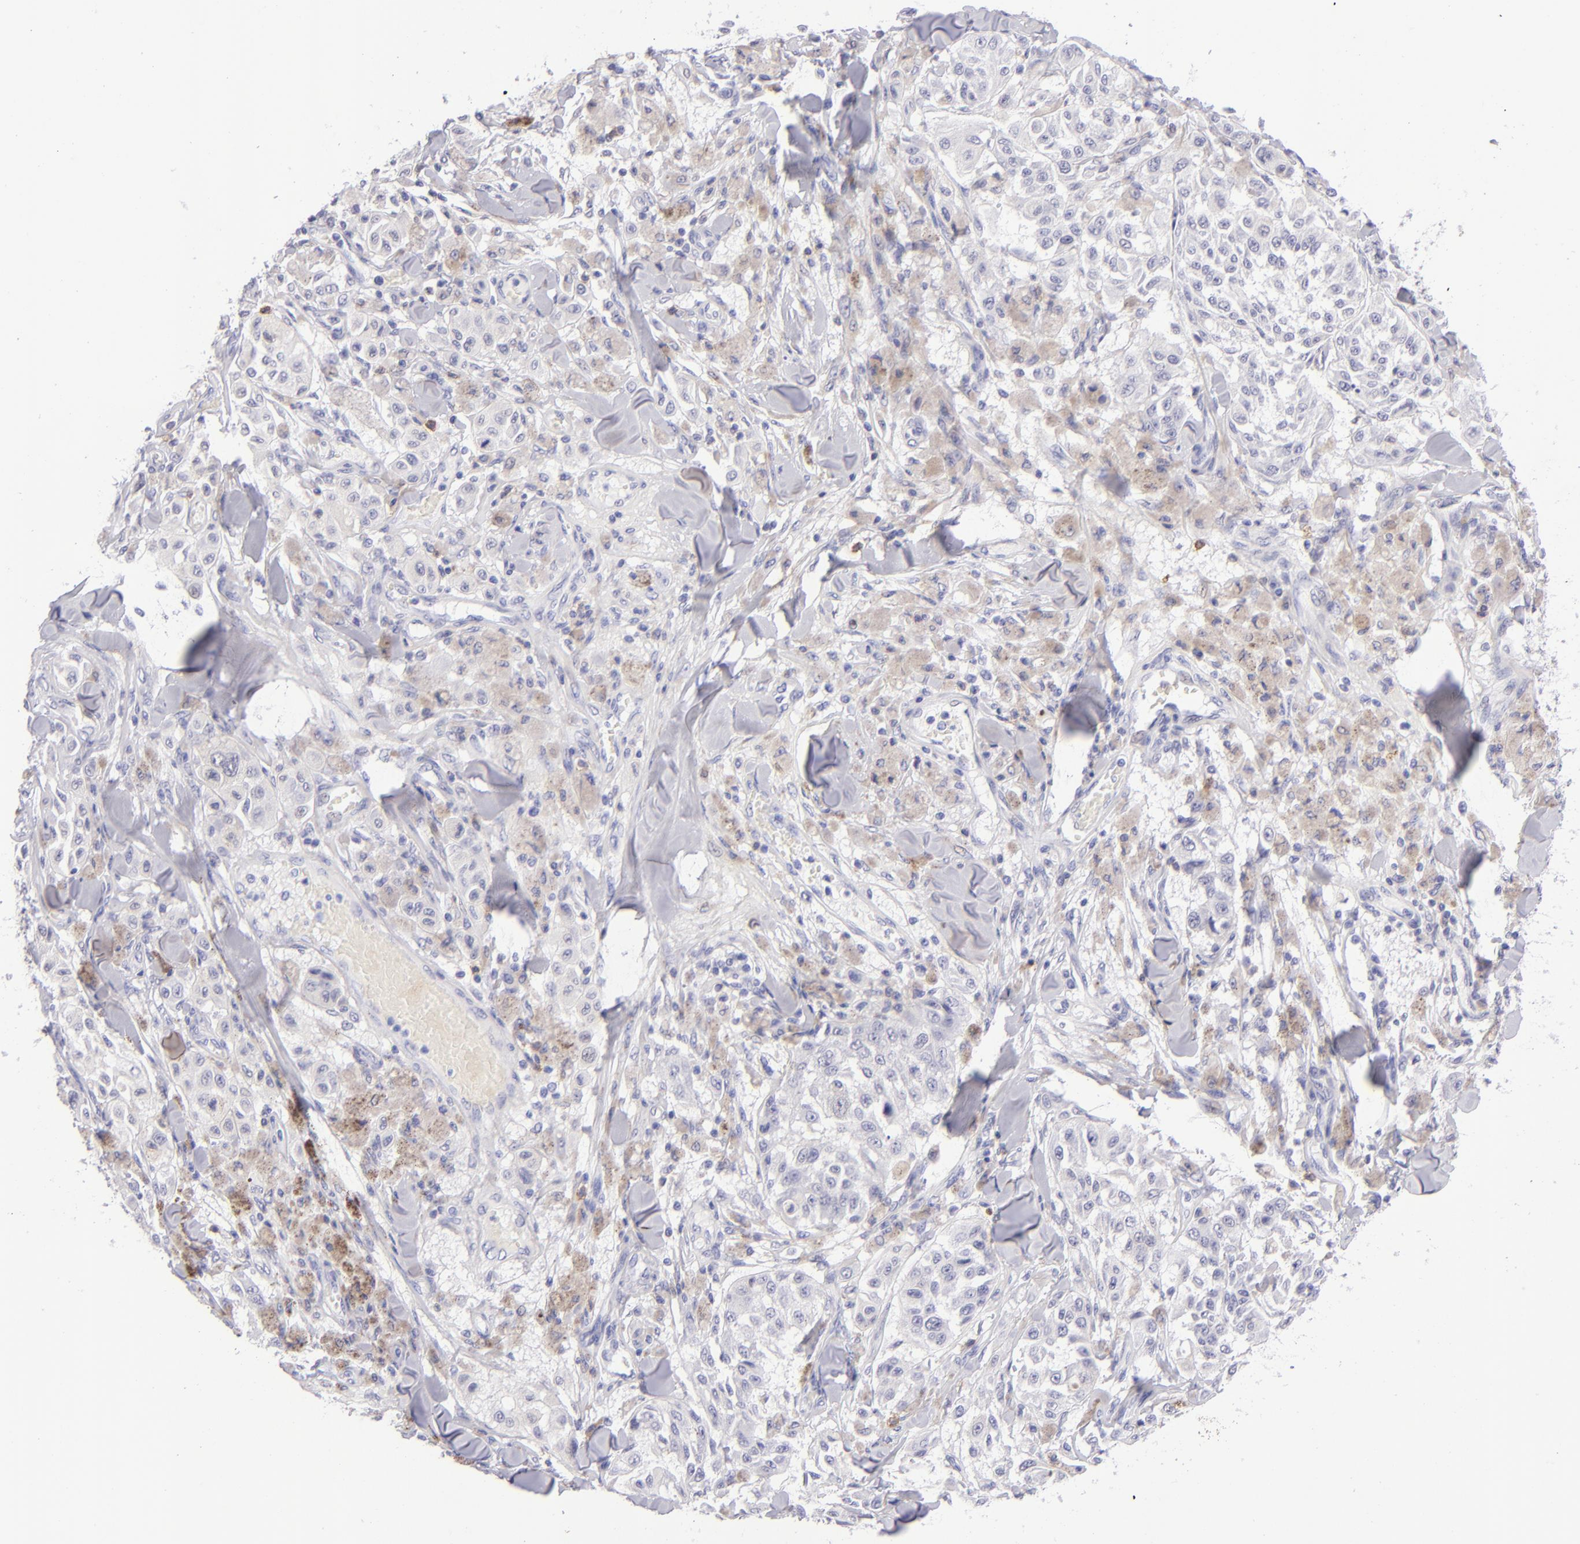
{"staining": {"intensity": "negative", "quantity": "none", "location": "none"}, "tissue": "melanoma", "cell_type": "Tumor cells", "image_type": "cancer", "snomed": [{"axis": "morphology", "description": "Malignant melanoma, NOS"}, {"axis": "topography", "description": "Skin"}], "caption": "IHC histopathology image of neoplastic tissue: malignant melanoma stained with DAB (3,3'-diaminobenzidine) displays no significant protein staining in tumor cells. (DAB (3,3'-diaminobenzidine) immunohistochemistry visualized using brightfield microscopy, high magnification).", "gene": "CD69", "patient": {"sex": "female", "age": 64}}